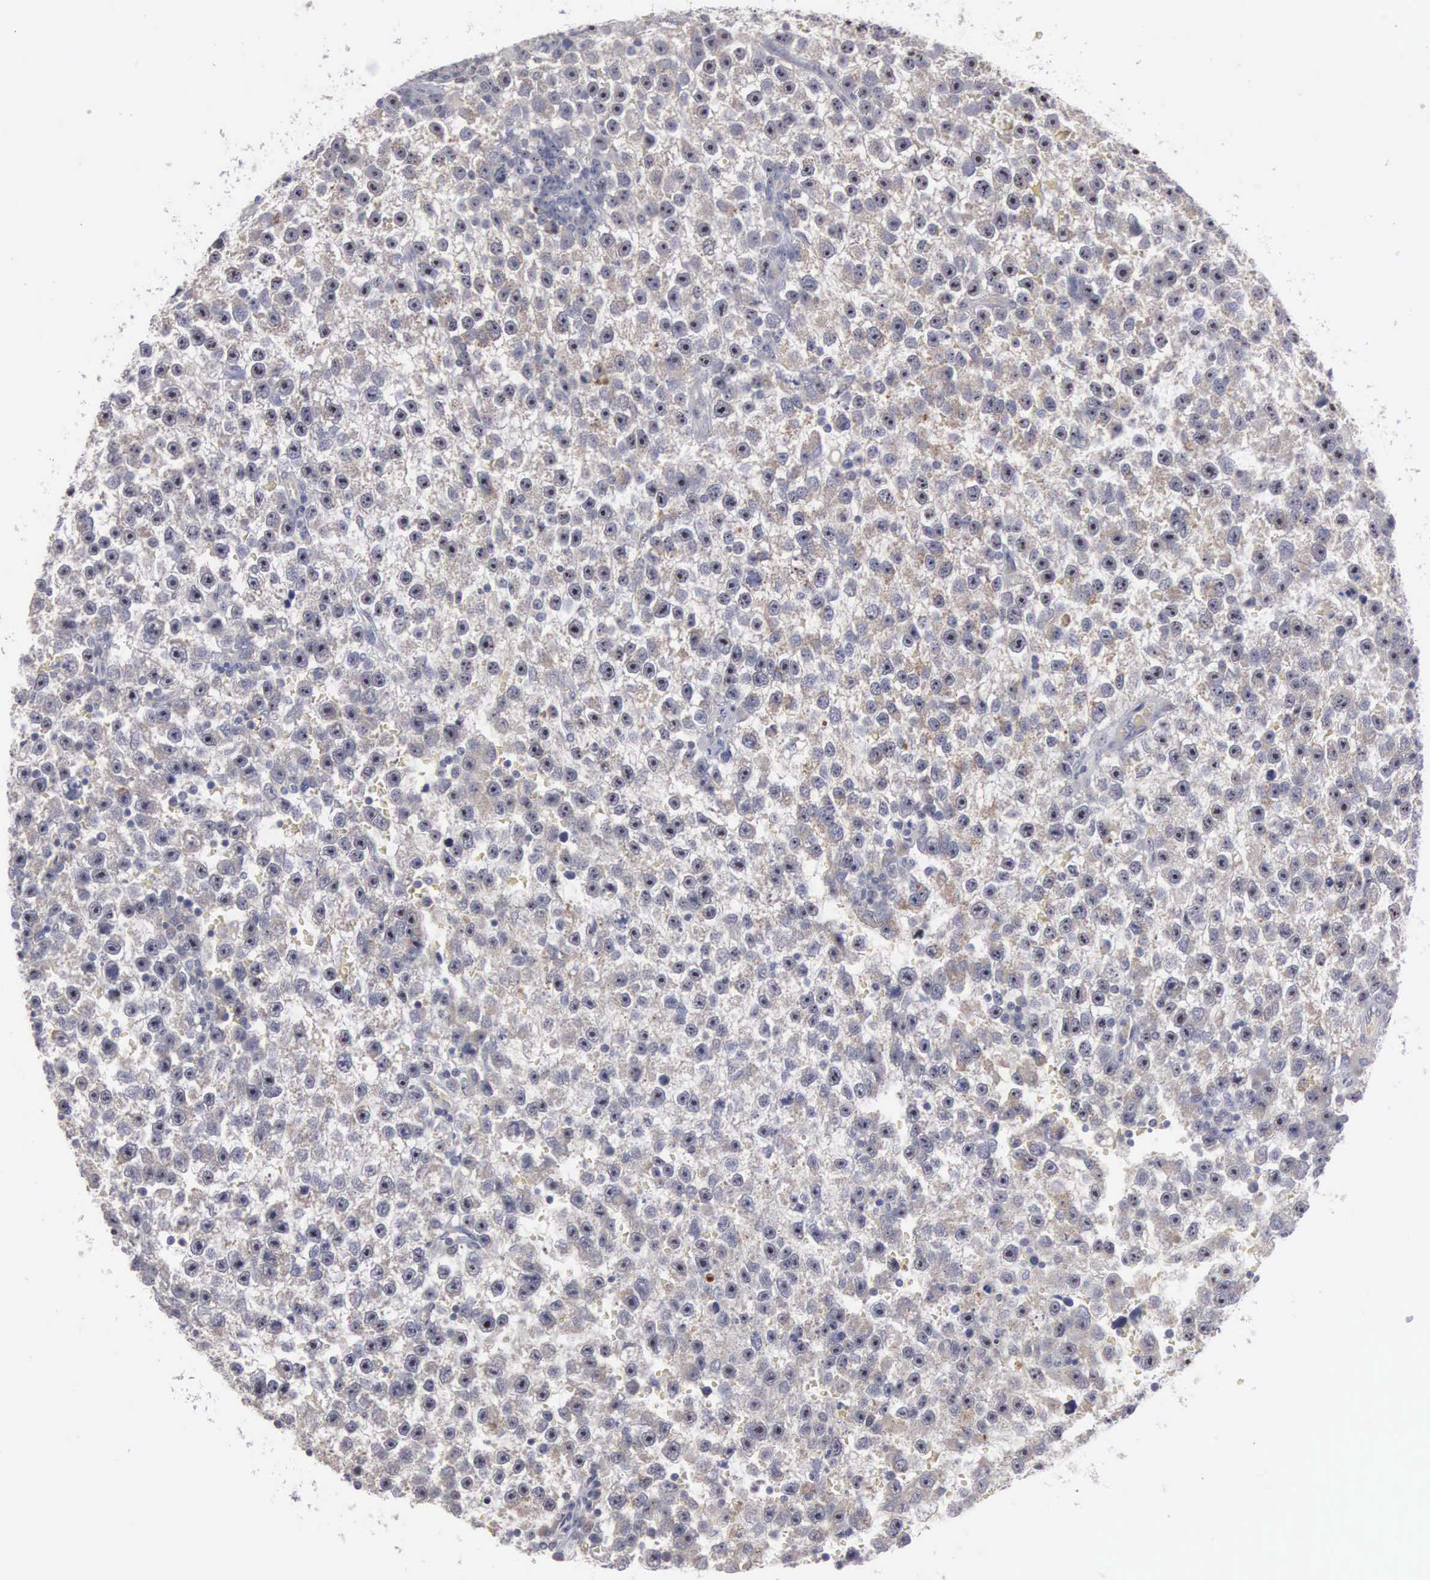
{"staining": {"intensity": "negative", "quantity": "none", "location": "none"}, "tissue": "testis cancer", "cell_type": "Tumor cells", "image_type": "cancer", "snomed": [{"axis": "morphology", "description": "Seminoma, NOS"}, {"axis": "topography", "description": "Testis"}], "caption": "Immunohistochemical staining of human testis cancer (seminoma) displays no significant positivity in tumor cells.", "gene": "AMN", "patient": {"sex": "male", "age": 33}}